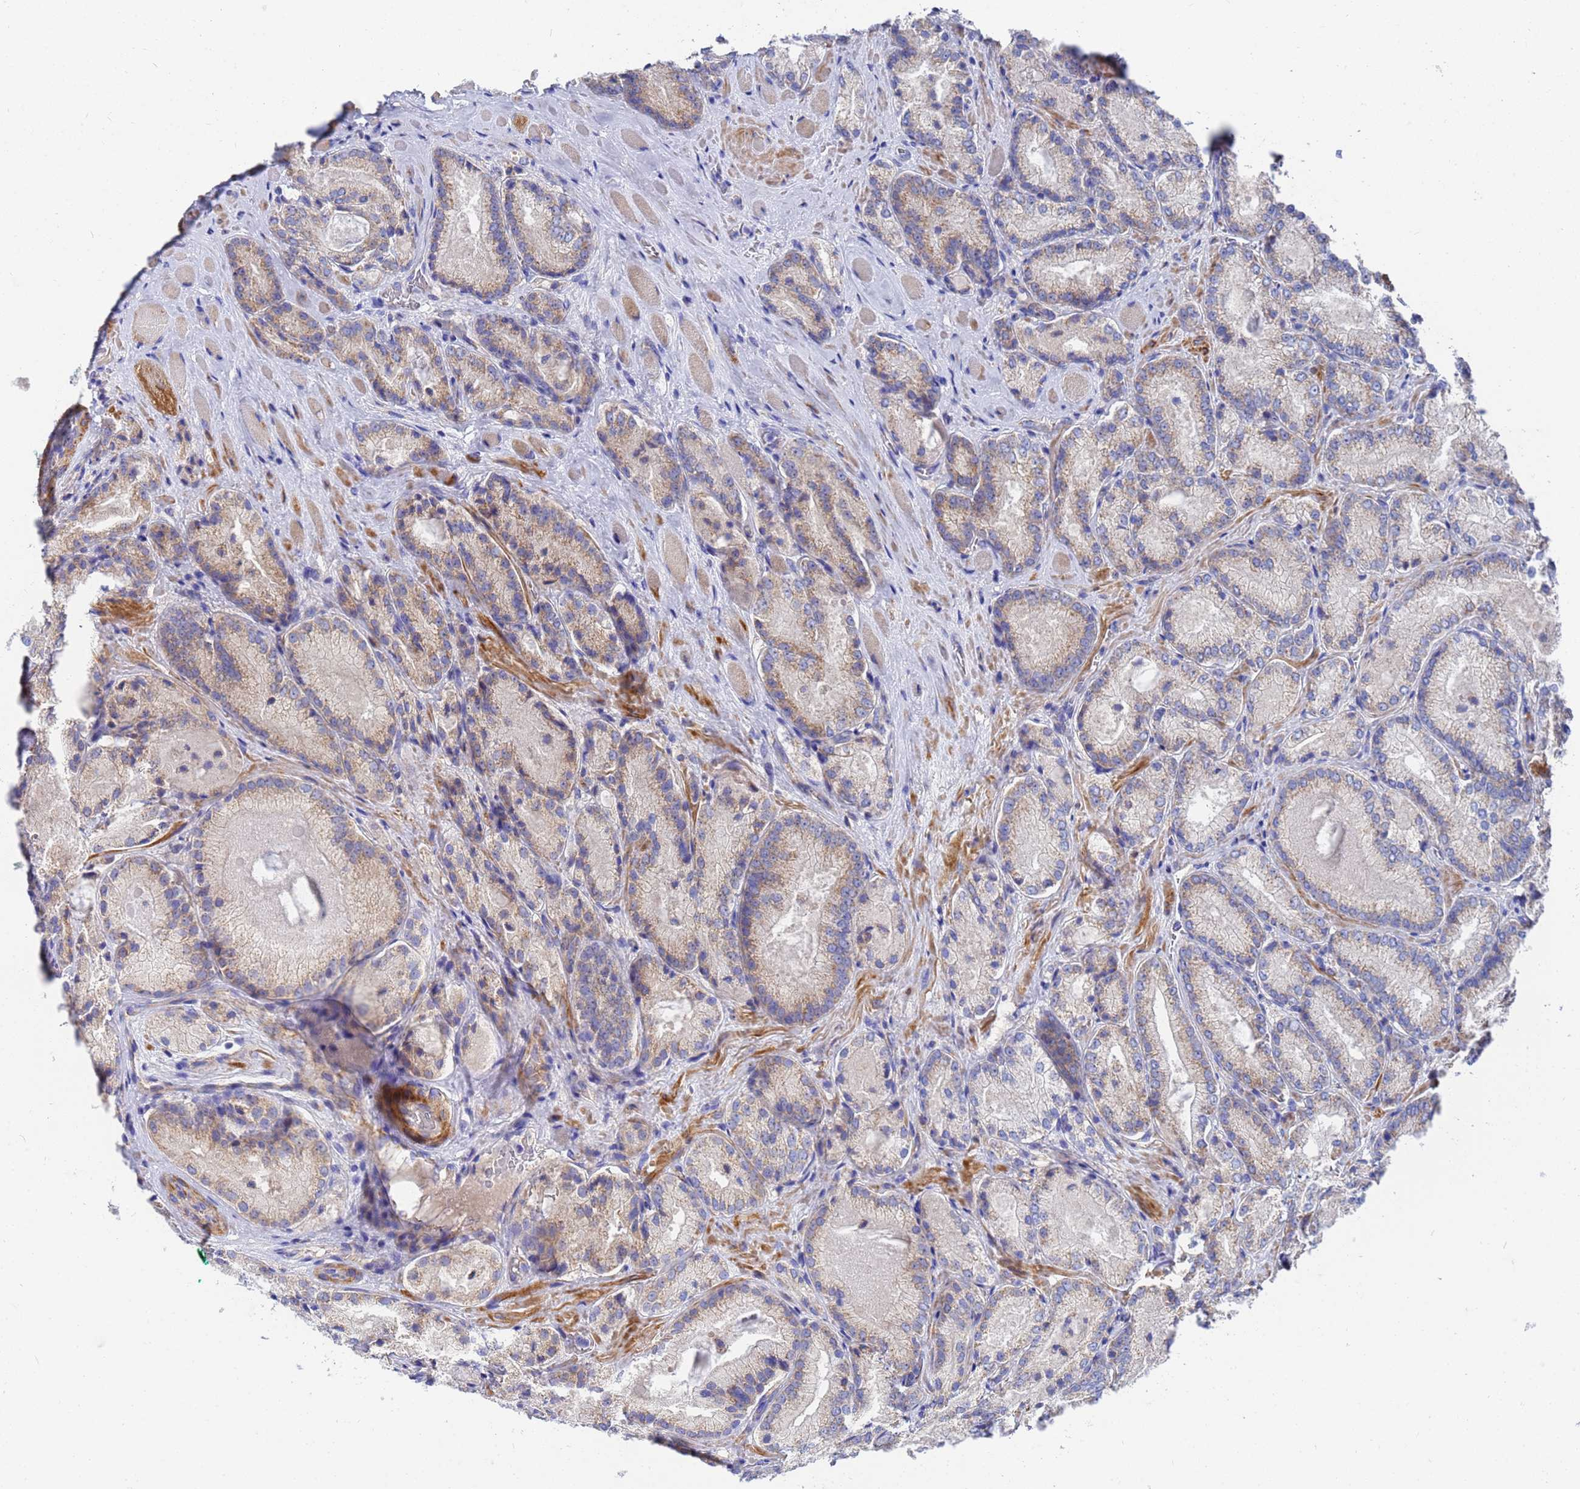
{"staining": {"intensity": "moderate", "quantity": "25%-75%", "location": "cytoplasmic/membranous"}, "tissue": "prostate cancer", "cell_type": "Tumor cells", "image_type": "cancer", "snomed": [{"axis": "morphology", "description": "Adenocarcinoma, Low grade"}, {"axis": "topography", "description": "Prostate"}], "caption": "Brown immunohistochemical staining in adenocarcinoma (low-grade) (prostate) exhibits moderate cytoplasmic/membranous positivity in about 25%-75% of tumor cells. The protein of interest is shown in brown color, while the nuclei are stained blue.", "gene": "FAHD2A", "patient": {"sex": "male", "age": 74}}